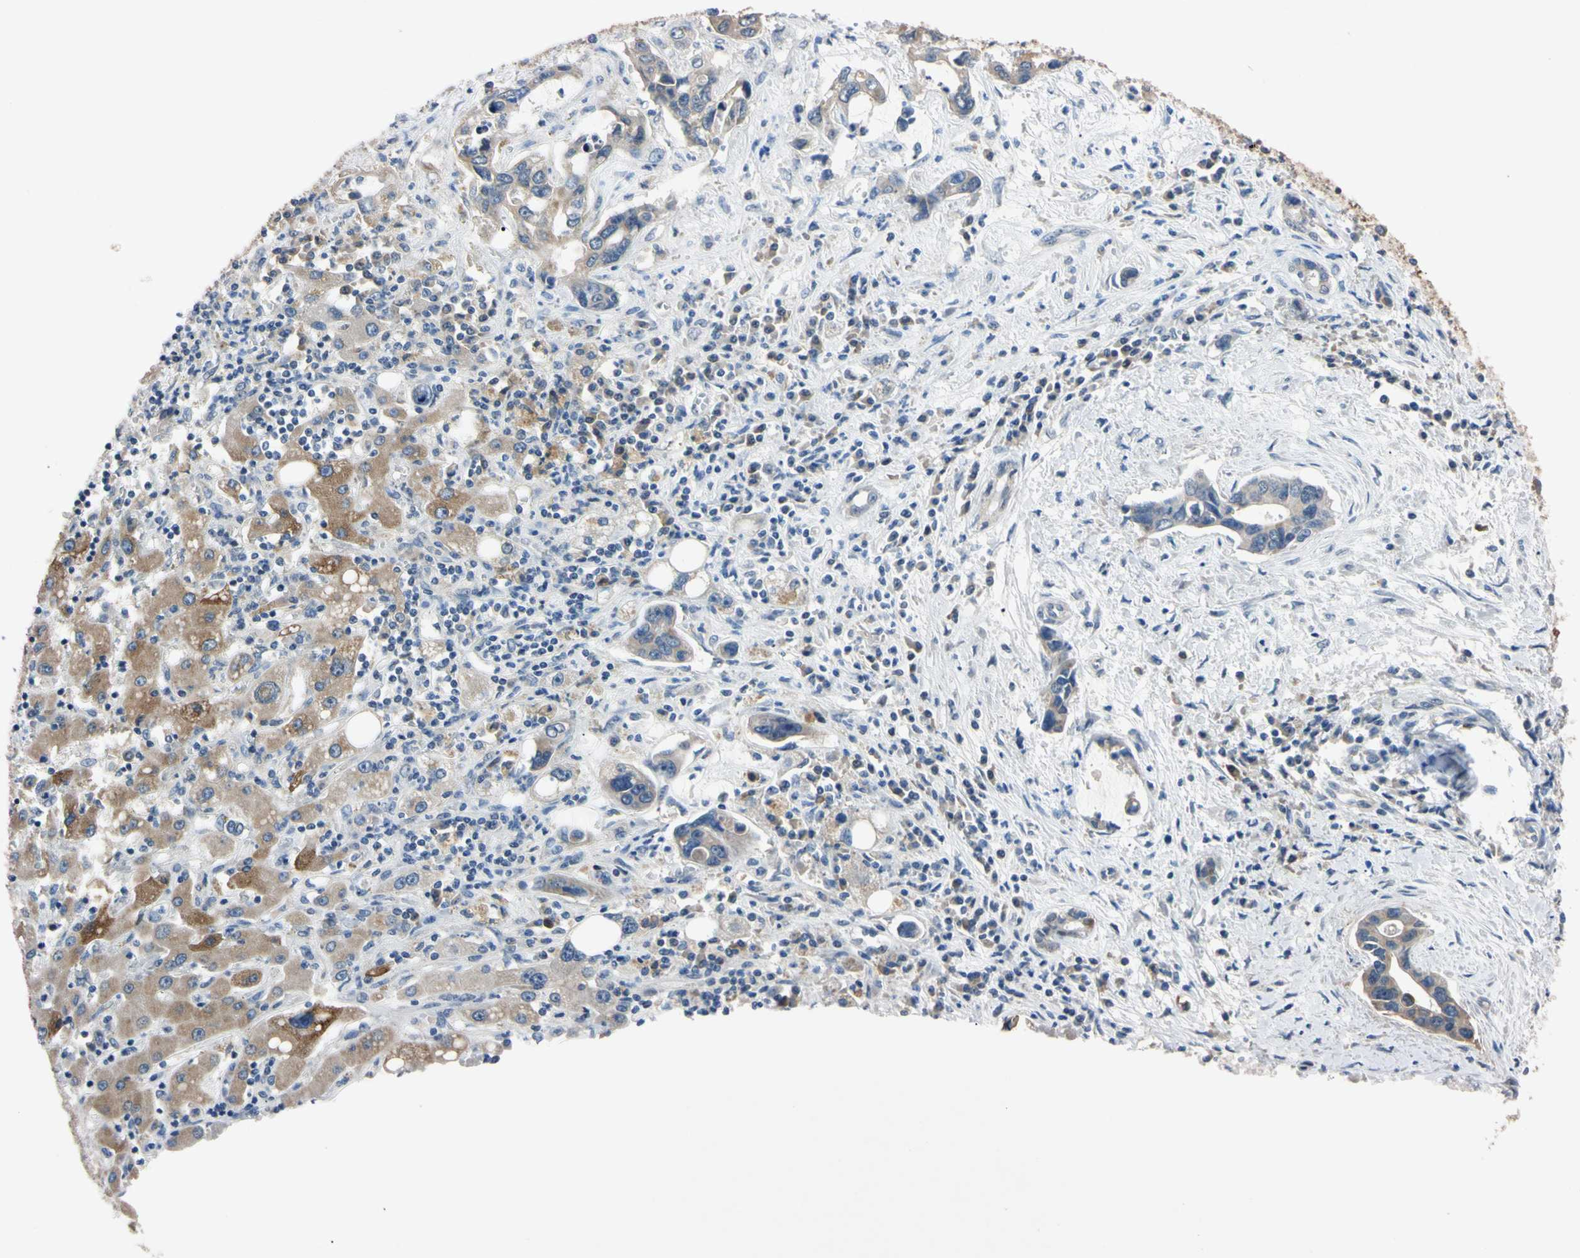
{"staining": {"intensity": "moderate", "quantity": "25%-75%", "location": "cytoplasmic/membranous"}, "tissue": "liver cancer", "cell_type": "Tumor cells", "image_type": "cancer", "snomed": [{"axis": "morphology", "description": "Cholangiocarcinoma"}, {"axis": "topography", "description": "Liver"}], "caption": "Cholangiocarcinoma (liver) tissue shows moderate cytoplasmic/membranous staining in about 25%-75% of tumor cells, visualized by immunohistochemistry.", "gene": "PNKD", "patient": {"sex": "female", "age": 65}}